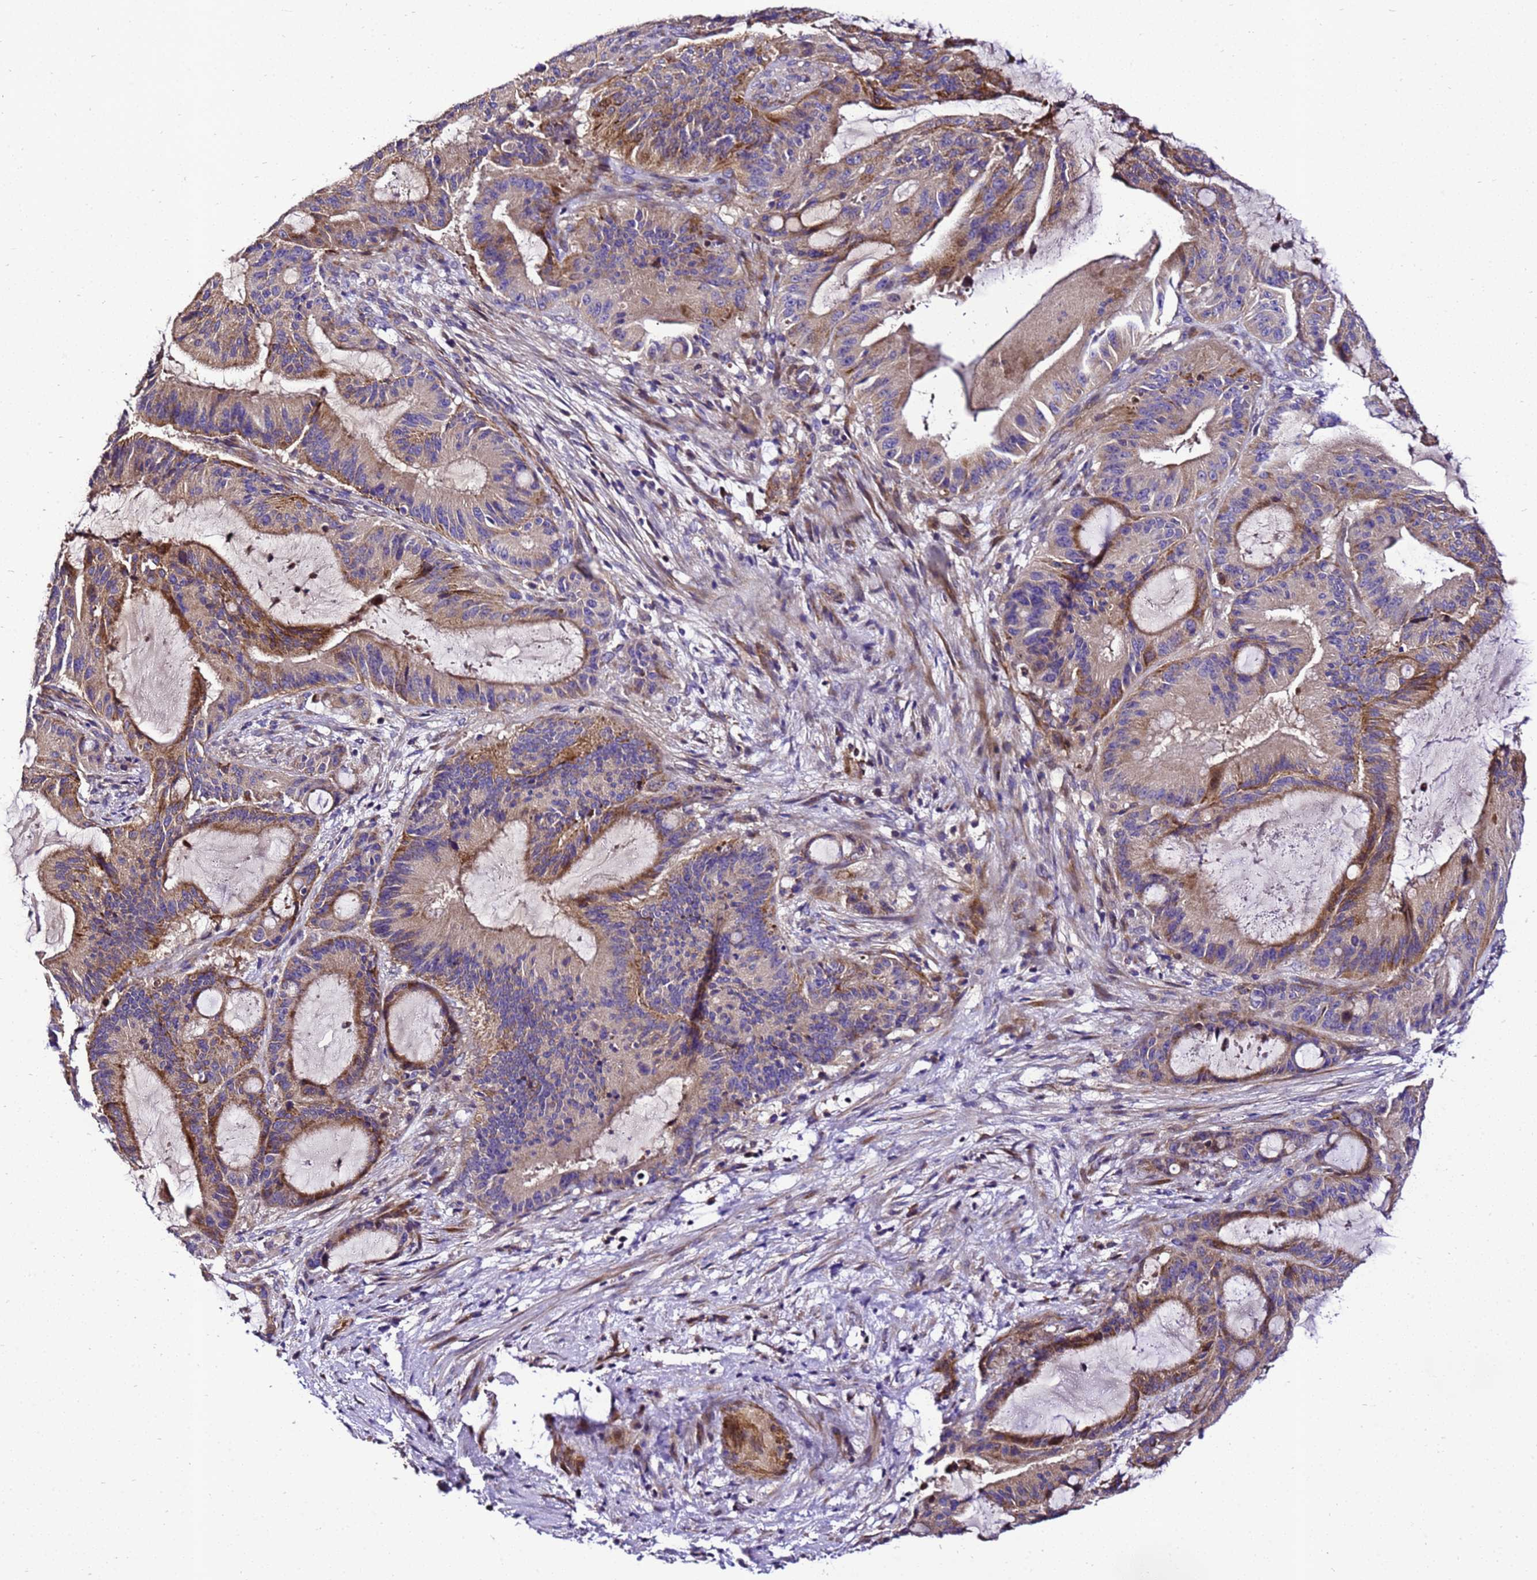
{"staining": {"intensity": "moderate", "quantity": "25%-75%", "location": "cytoplasmic/membranous"}, "tissue": "liver cancer", "cell_type": "Tumor cells", "image_type": "cancer", "snomed": [{"axis": "morphology", "description": "Normal tissue, NOS"}, {"axis": "morphology", "description": "Cholangiocarcinoma"}, {"axis": "topography", "description": "Liver"}, {"axis": "topography", "description": "Peripheral nerve tissue"}], "caption": "This micrograph shows IHC staining of cholangiocarcinoma (liver), with medium moderate cytoplasmic/membranous staining in approximately 25%-75% of tumor cells.", "gene": "ZNF417", "patient": {"sex": "female", "age": 73}}